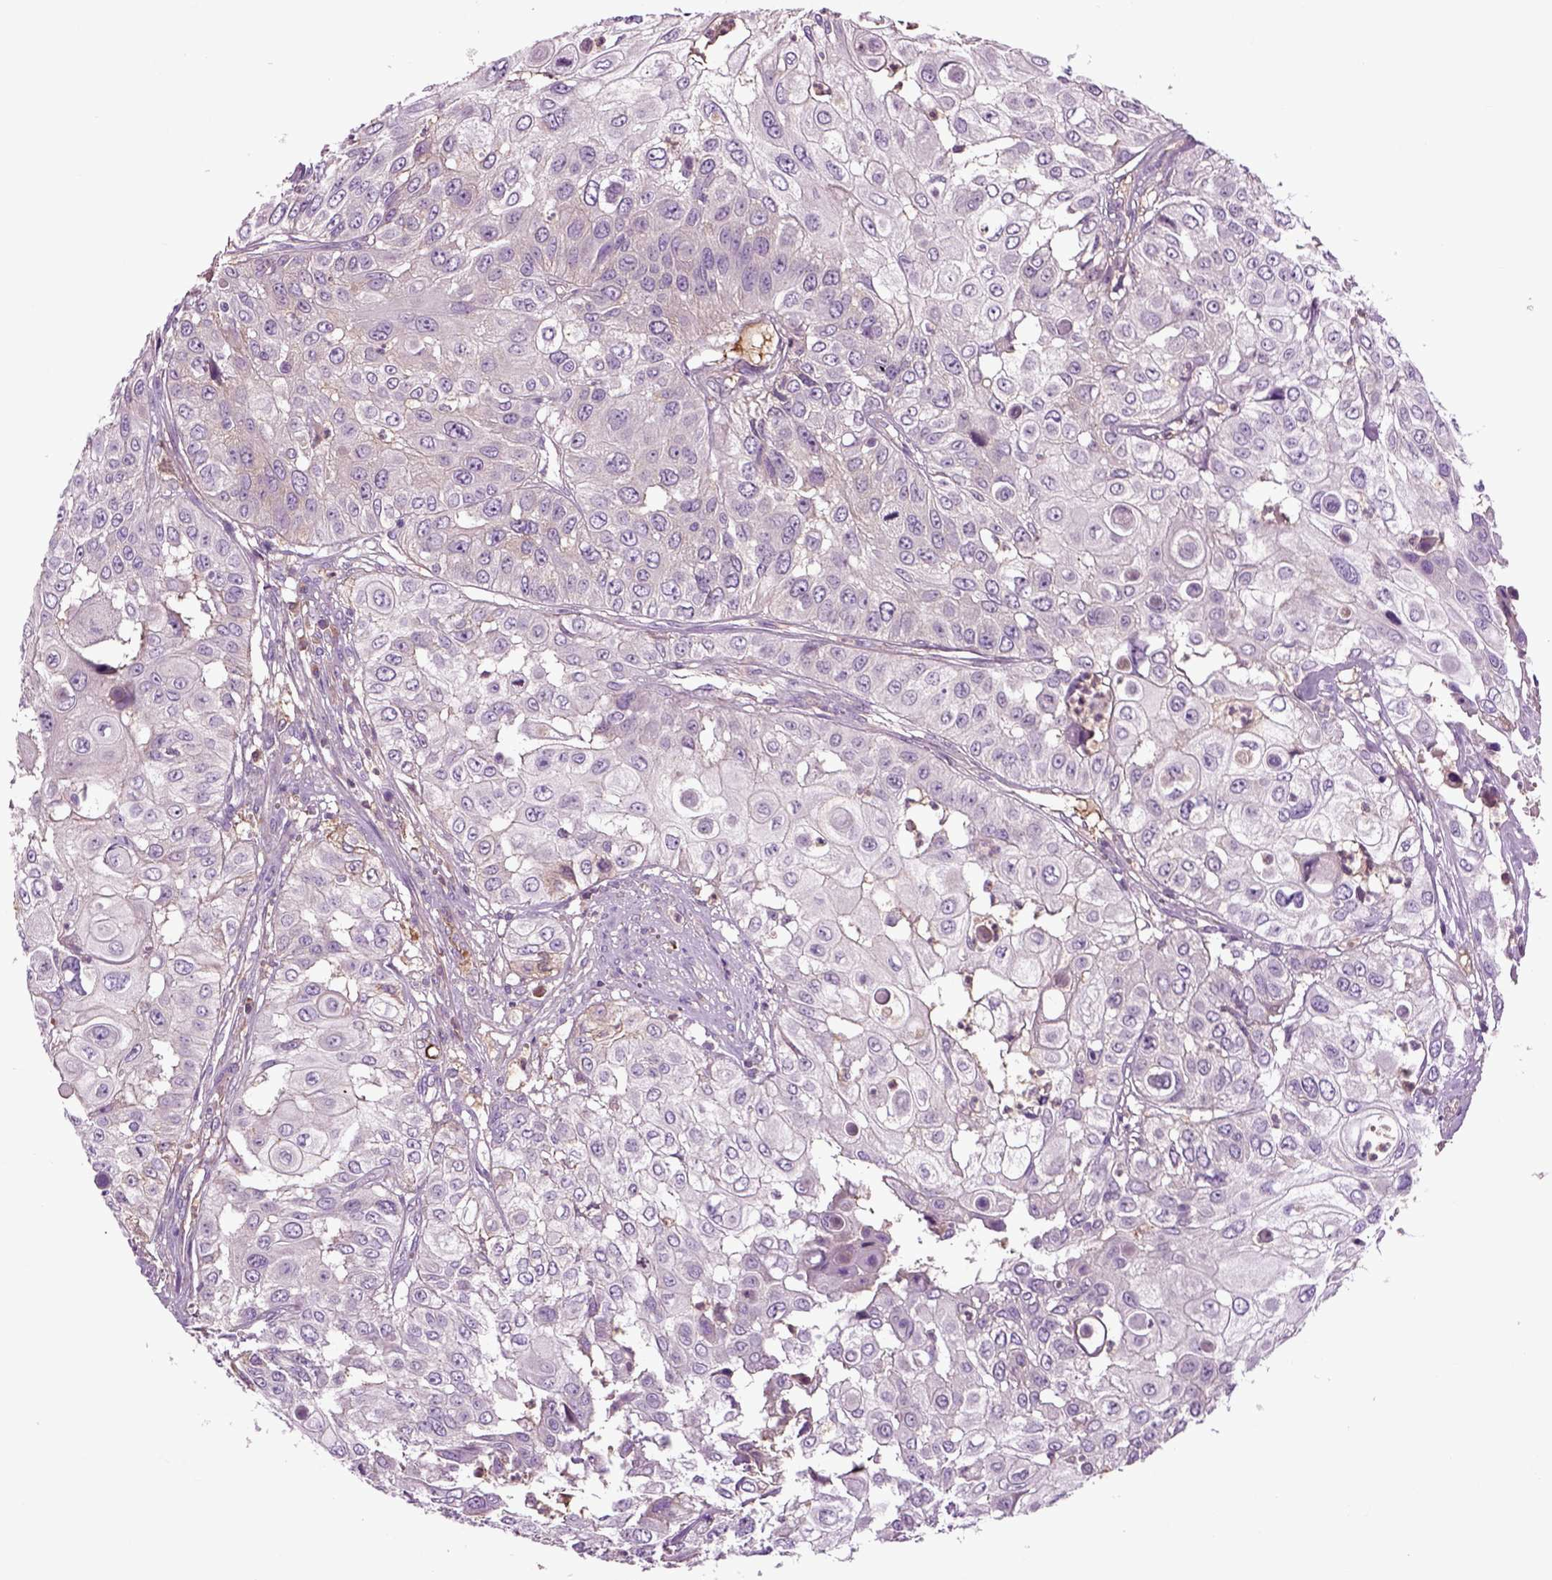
{"staining": {"intensity": "negative", "quantity": "none", "location": "none"}, "tissue": "urothelial cancer", "cell_type": "Tumor cells", "image_type": "cancer", "snomed": [{"axis": "morphology", "description": "Urothelial carcinoma, High grade"}, {"axis": "topography", "description": "Urinary bladder"}], "caption": "Immunohistochemistry (IHC) of human high-grade urothelial carcinoma shows no positivity in tumor cells. (Brightfield microscopy of DAB IHC at high magnification).", "gene": "SPON1", "patient": {"sex": "female", "age": 79}}